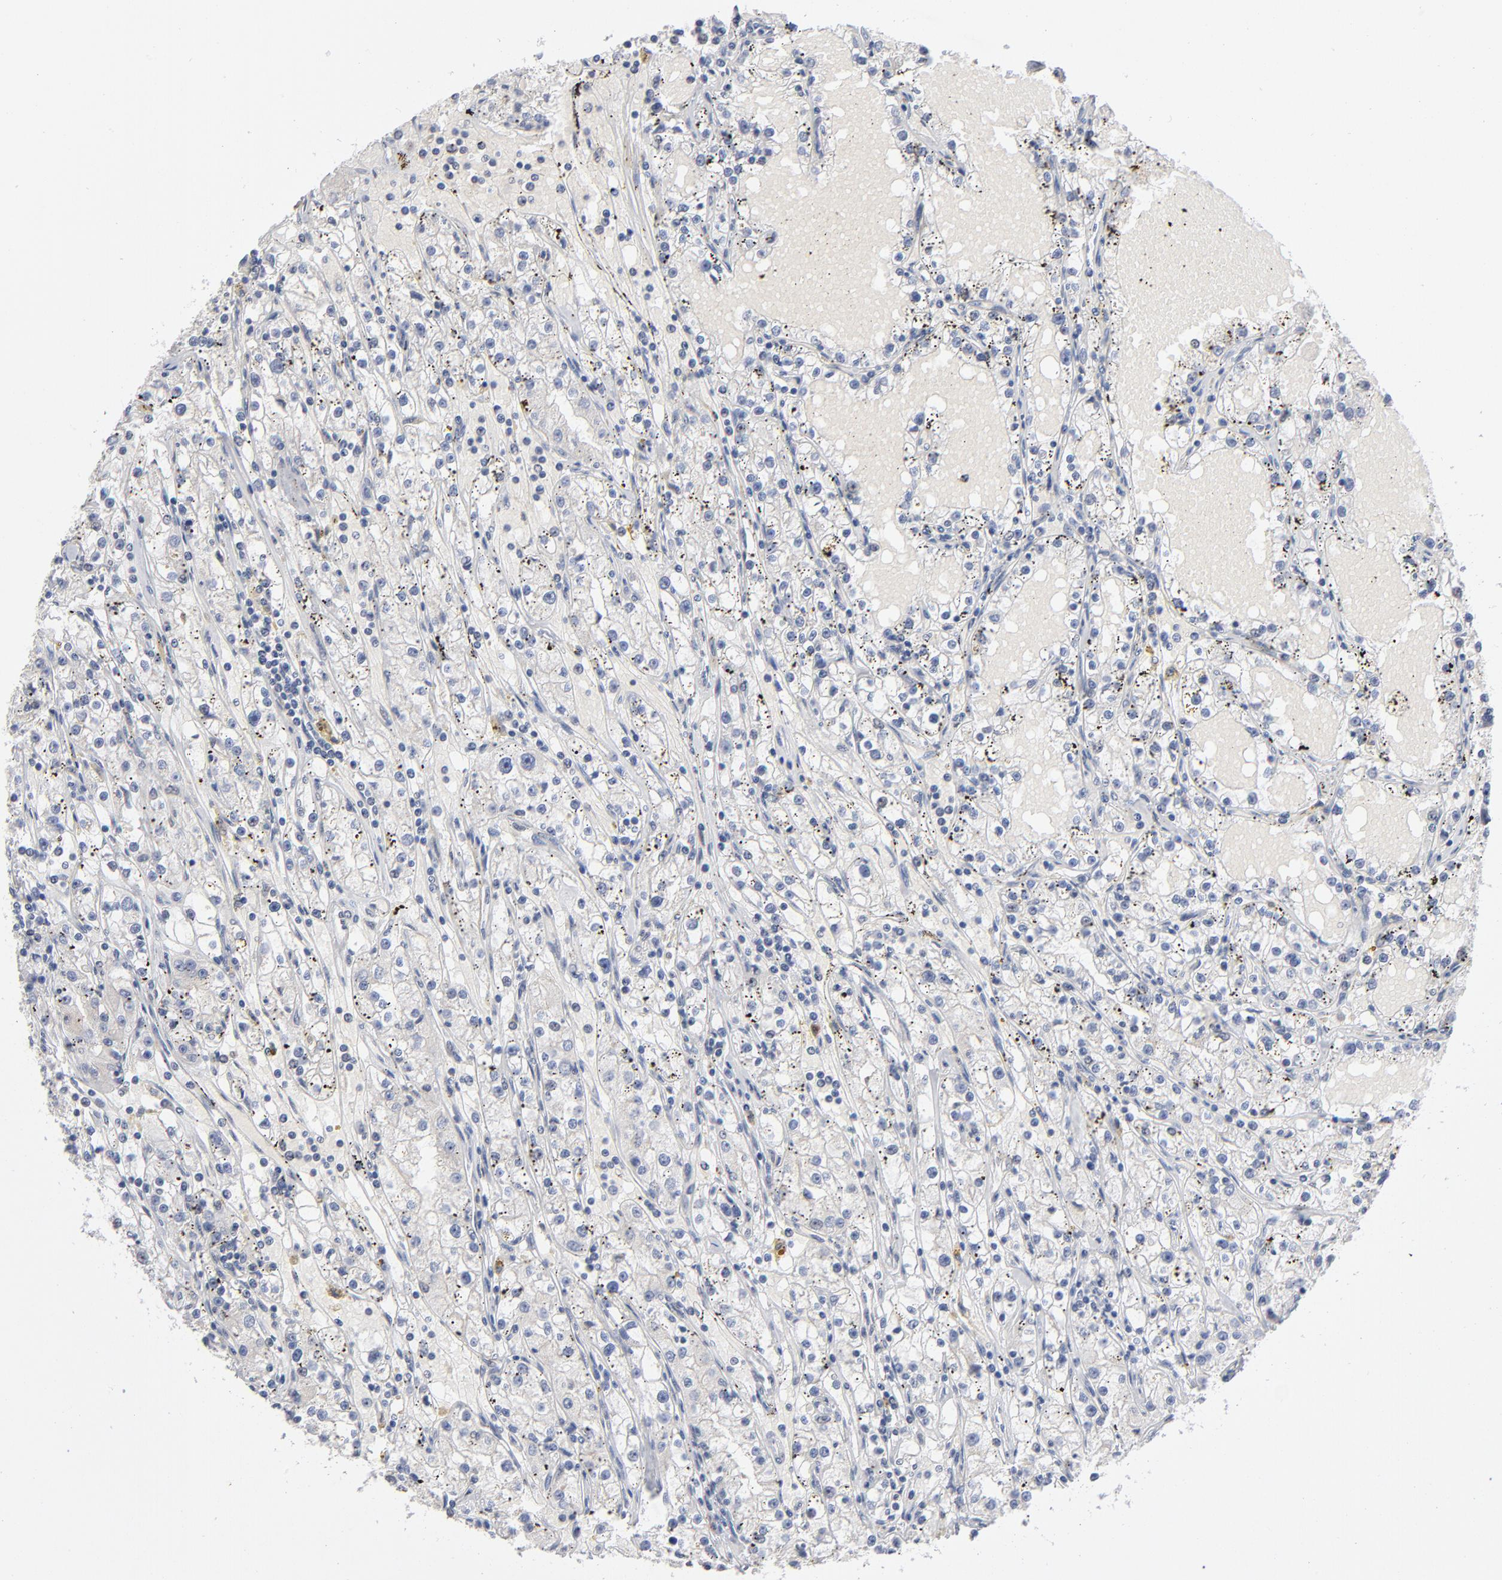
{"staining": {"intensity": "negative", "quantity": "none", "location": "none"}, "tissue": "renal cancer", "cell_type": "Tumor cells", "image_type": "cancer", "snomed": [{"axis": "morphology", "description": "Adenocarcinoma, NOS"}, {"axis": "topography", "description": "Kidney"}], "caption": "High magnification brightfield microscopy of renal cancer (adenocarcinoma) stained with DAB (3,3'-diaminobenzidine) (brown) and counterstained with hematoxylin (blue): tumor cells show no significant staining.", "gene": "MBIP", "patient": {"sex": "male", "age": 56}}